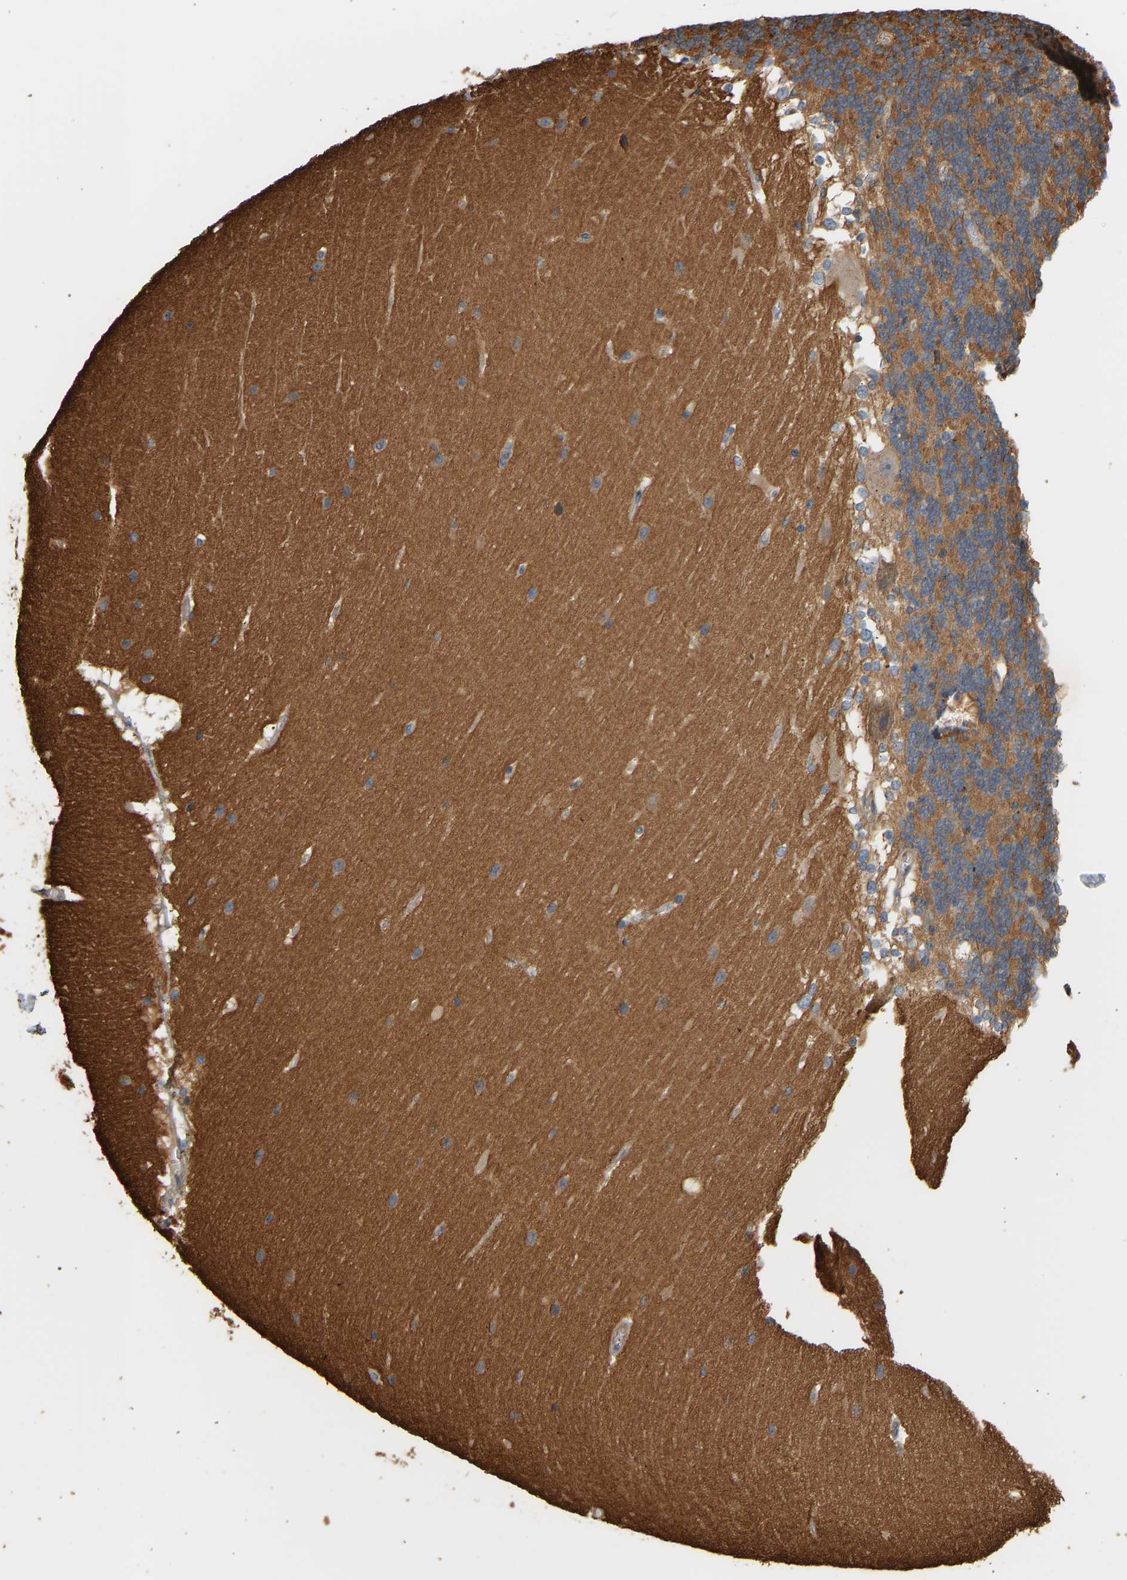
{"staining": {"intensity": "moderate", "quantity": ">75%", "location": "cytoplasmic/membranous"}, "tissue": "cerebellum", "cell_type": "Cells in granular layer", "image_type": "normal", "snomed": [{"axis": "morphology", "description": "Normal tissue, NOS"}, {"axis": "topography", "description": "Cerebellum"}], "caption": "Human cerebellum stained with a protein marker exhibits moderate staining in cells in granular layer.", "gene": "CEP57", "patient": {"sex": "female", "age": 19}}